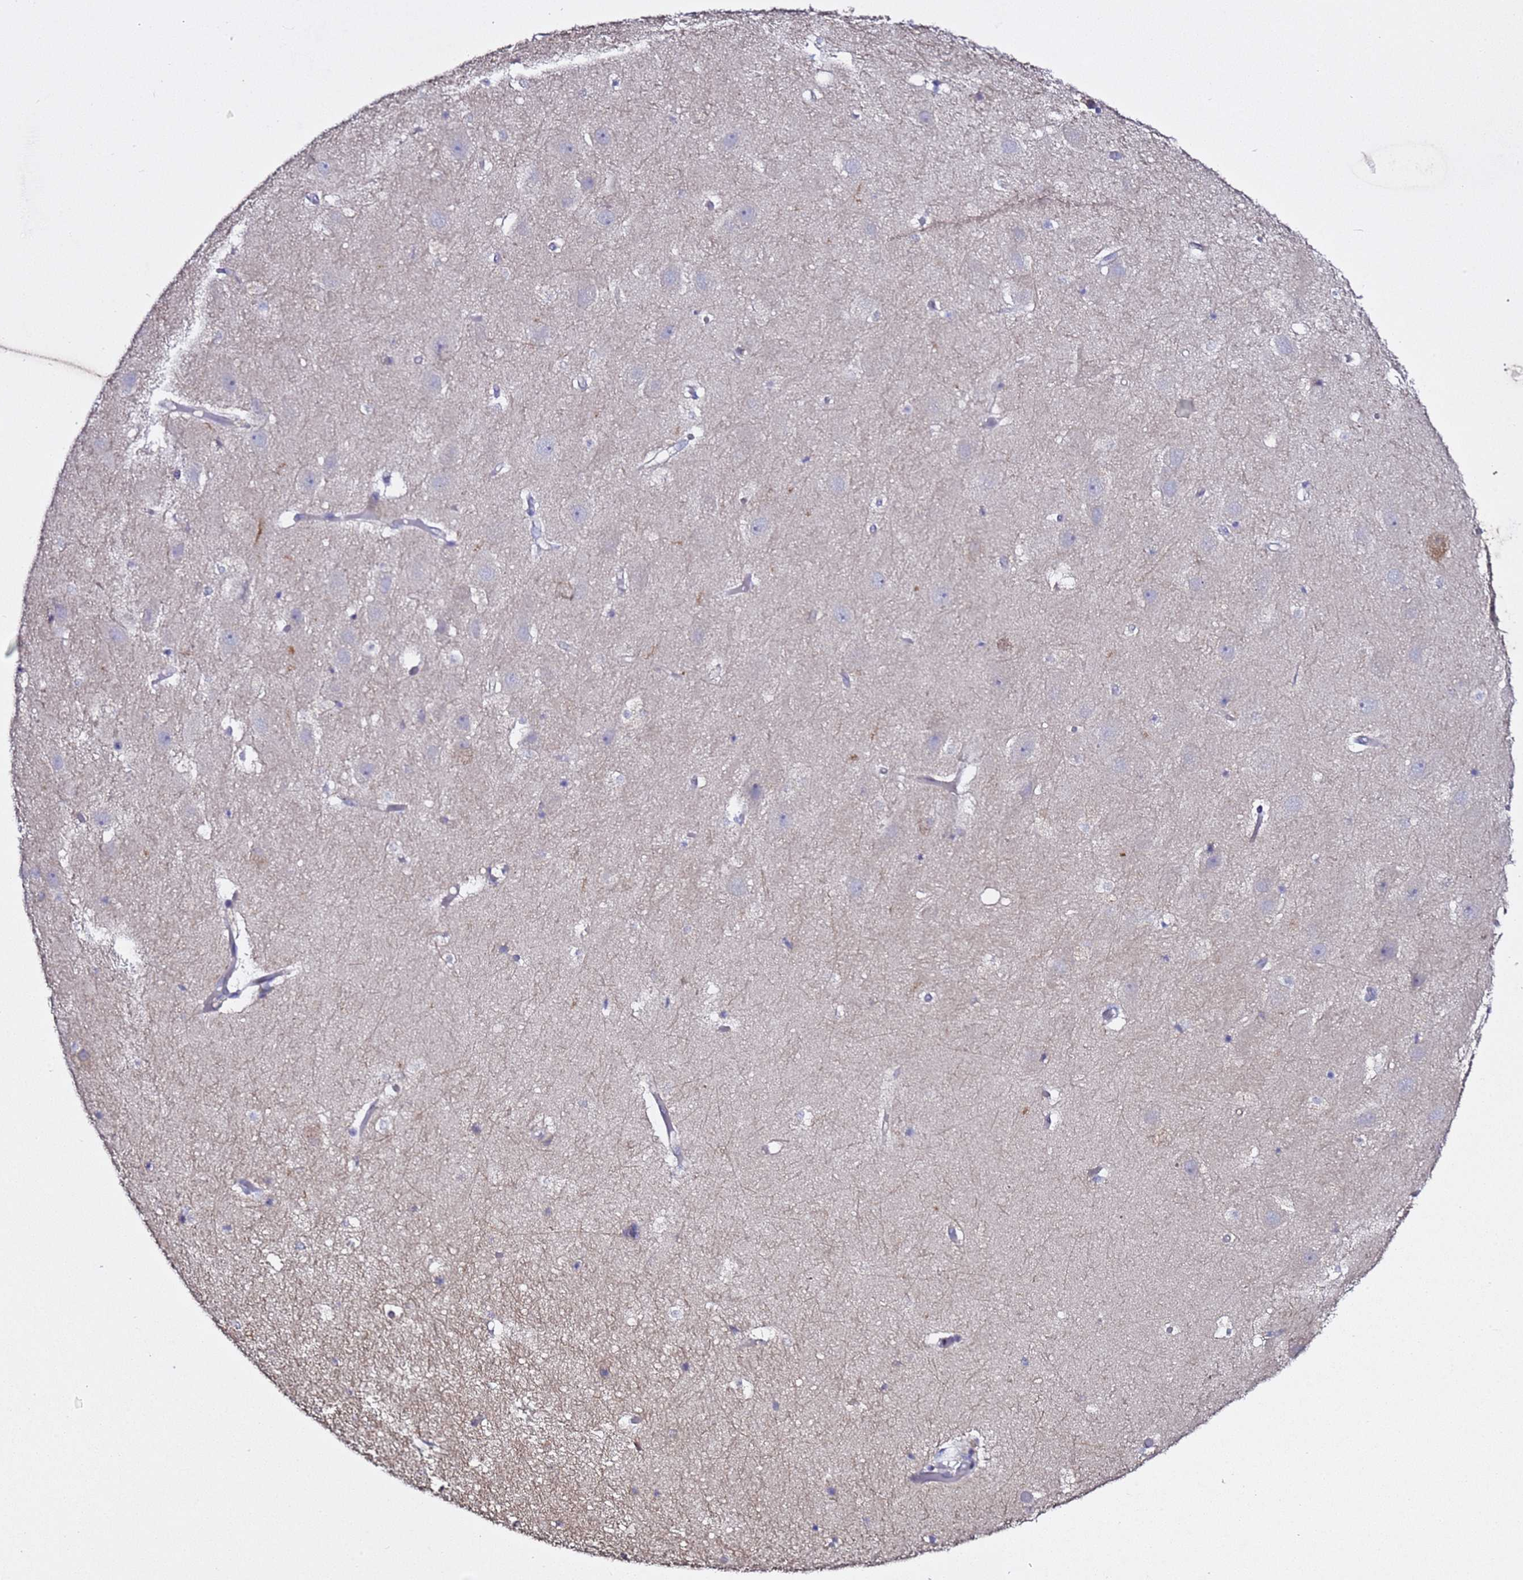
{"staining": {"intensity": "negative", "quantity": "none", "location": "none"}, "tissue": "hippocampus", "cell_type": "Glial cells", "image_type": "normal", "snomed": [{"axis": "morphology", "description": "Normal tissue, NOS"}, {"axis": "topography", "description": "Hippocampus"}], "caption": "A micrograph of human hippocampus is negative for staining in glial cells.", "gene": "ALG3", "patient": {"sex": "female", "age": 52}}